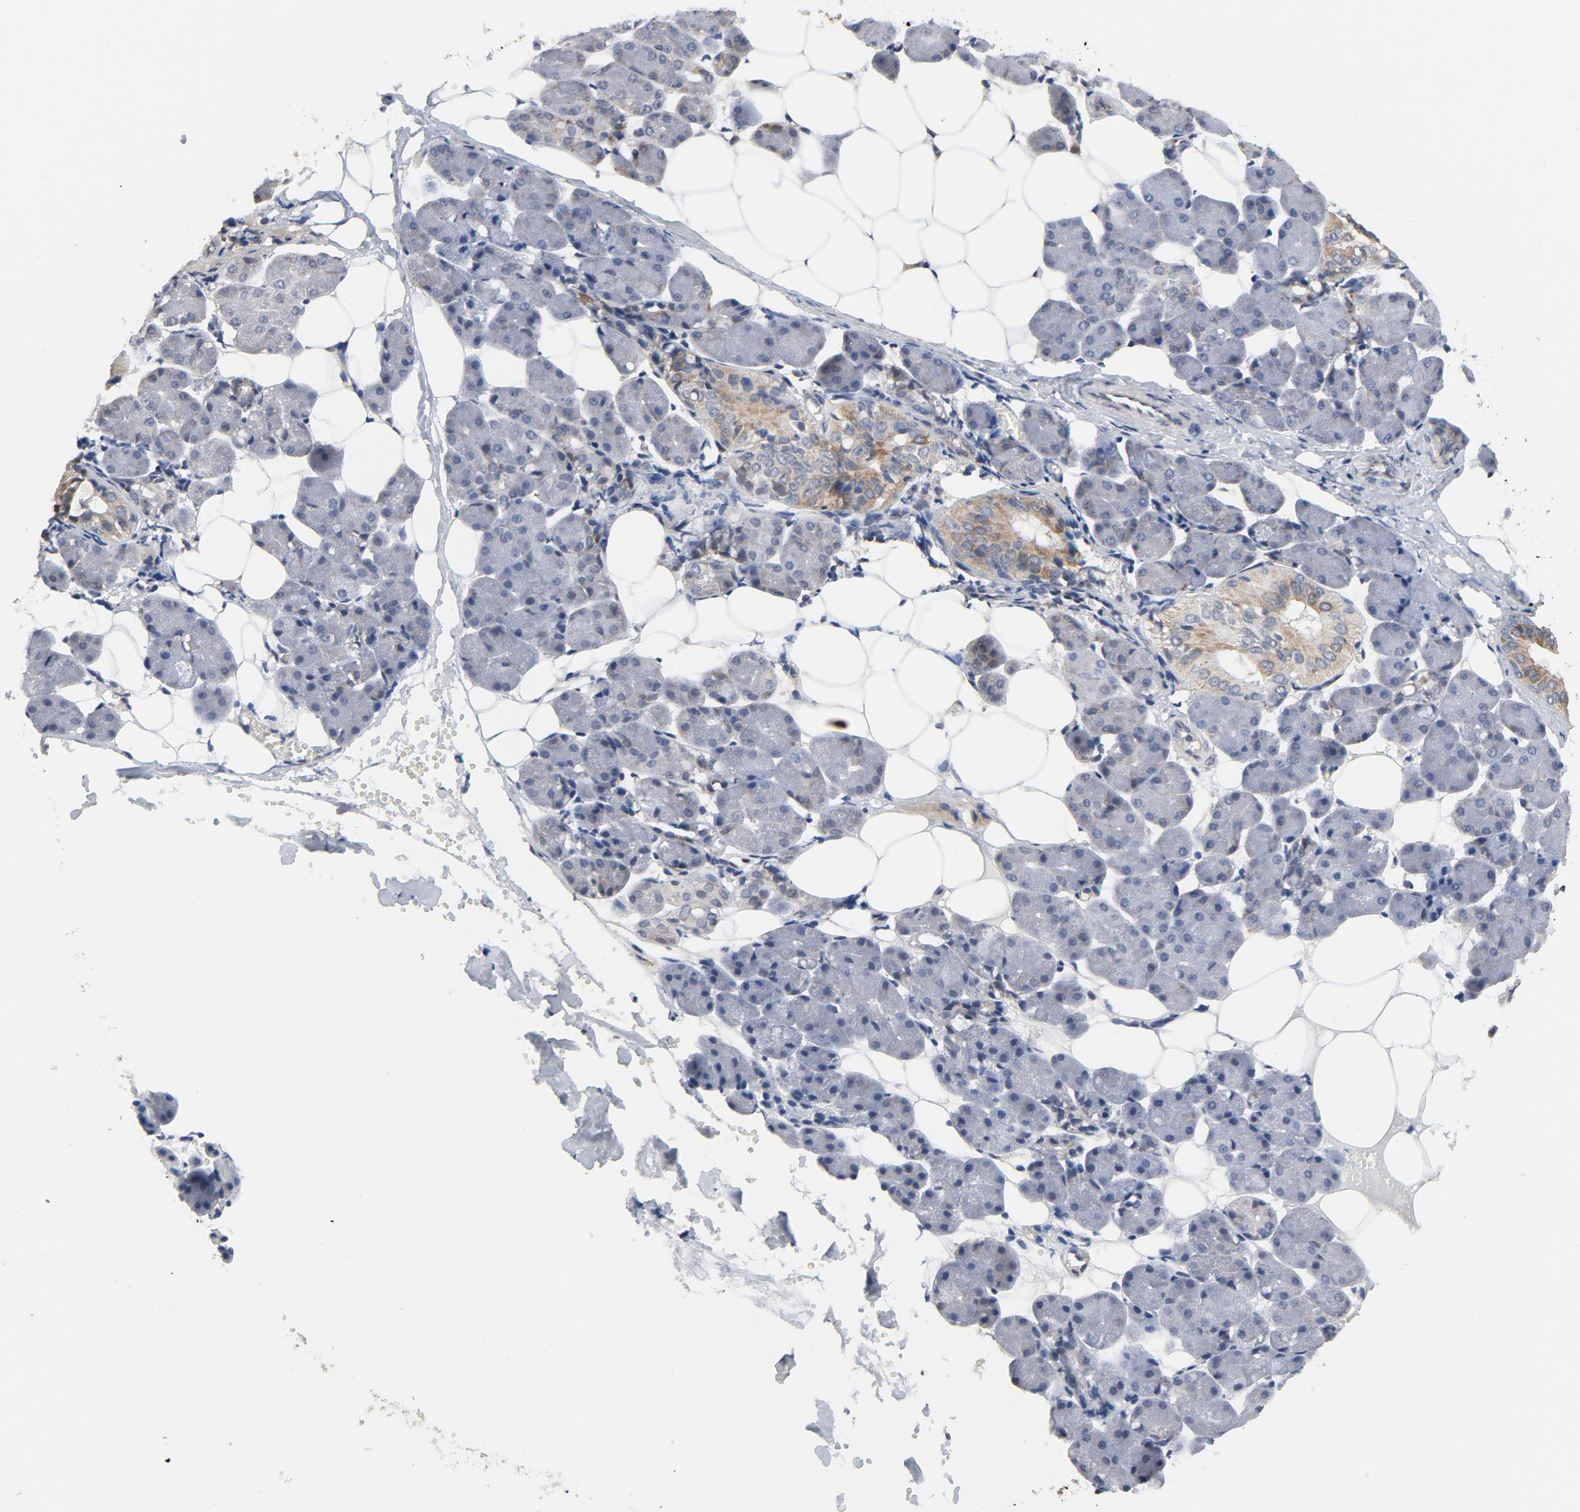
{"staining": {"intensity": "moderate", "quantity": "<25%", "location": "cytoplasmic/membranous"}, "tissue": "salivary gland", "cell_type": "Glandular cells", "image_type": "normal", "snomed": [{"axis": "morphology", "description": "Normal tissue, NOS"}, {"axis": "morphology", "description": "Adenoma, NOS"}, {"axis": "topography", "description": "Salivary gland"}], "caption": "Moderate cytoplasmic/membranous protein expression is appreciated in approximately <25% of glandular cells in salivary gland.", "gene": "C14orf119", "patient": {"sex": "female", "age": 32}}